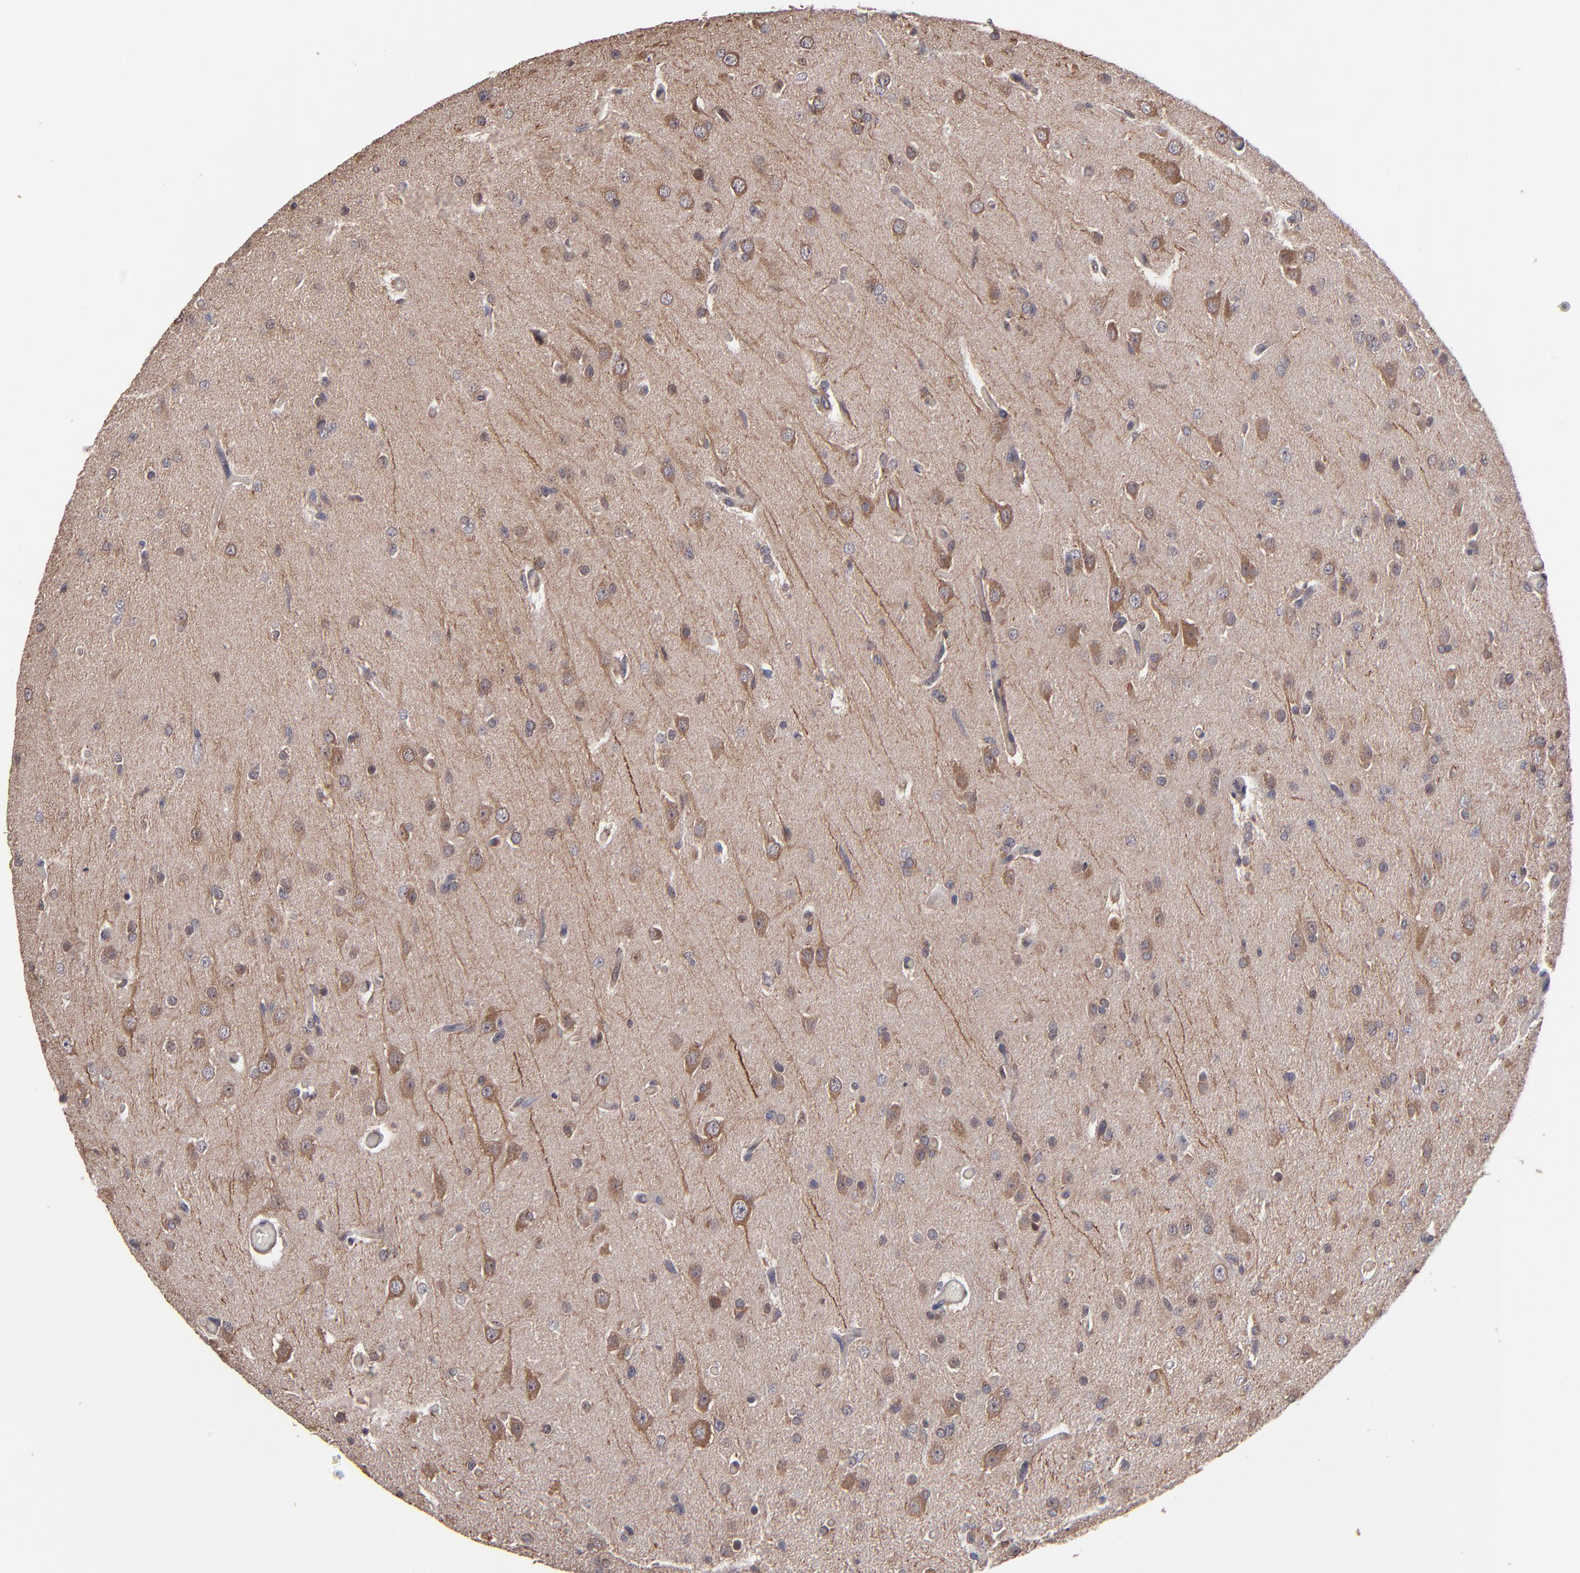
{"staining": {"intensity": "moderate", "quantity": ">75%", "location": "cytoplasmic/membranous"}, "tissue": "glioma", "cell_type": "Tumor cells", "image_type": "cancer", "snomed": [{"axis": "morphology", "description": "Glioma, malignant, High grade"}, {"axis": "topography", "description": "Brain"}], "caption": "A high-resolution photomicrograph shows IHC staining of malignant high-grade glioma, which demonstrates moderate cytoplasmic/membranous expression in about >75% of tumor cells.", "gene": "NF2", "patient": {"sex": "male", "age": 33}}